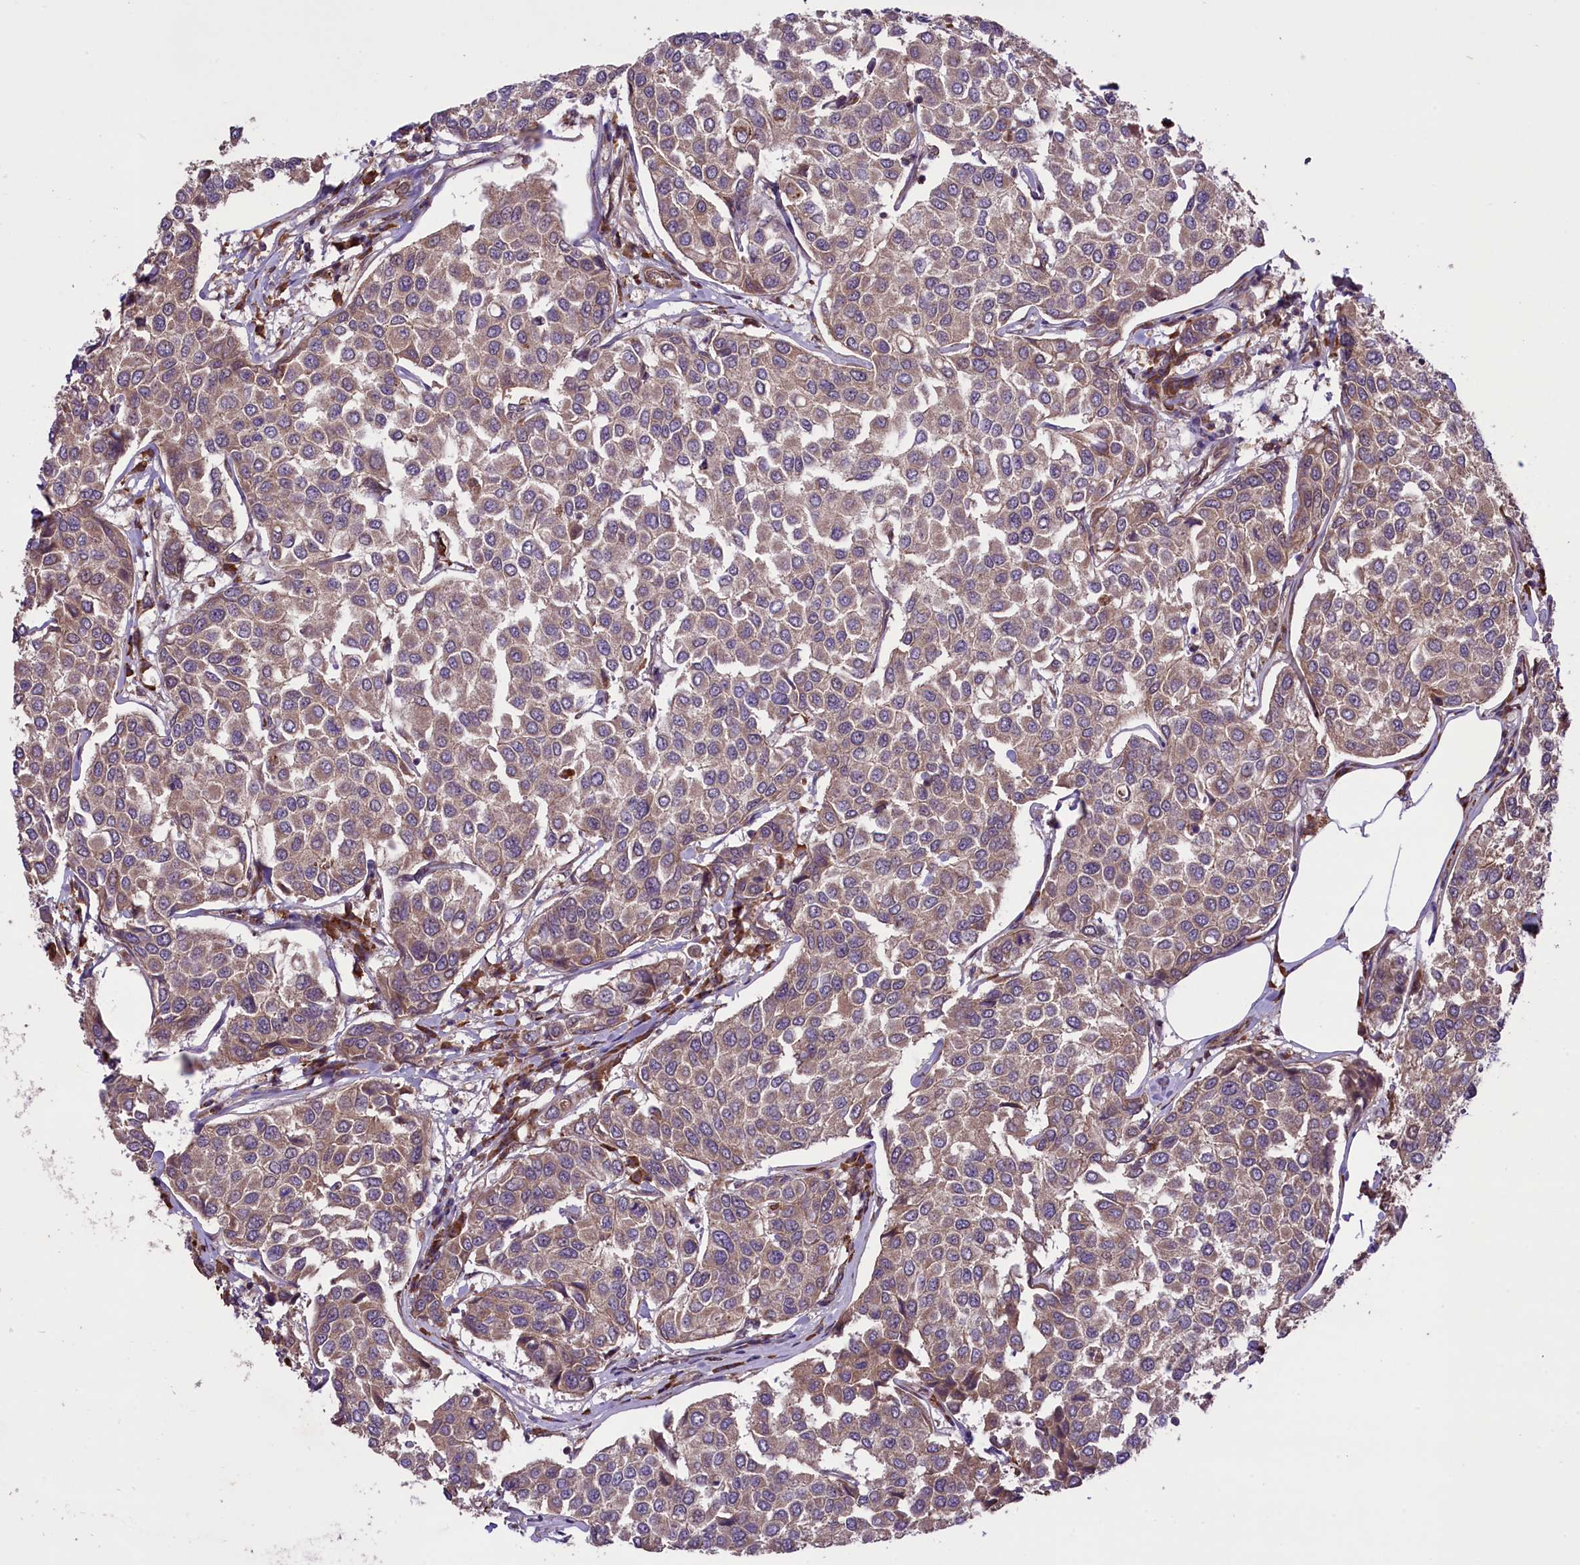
{"staining": {"intensity": "weak", "quantity": ">75%", "location": "cytoplasmic/membranous"}, "tissue": "breast cancer", "cell_type": "Tumor cells", "image_type": "cancer", "snomed": [{"axis": "morphology", "description": "Duct carcinoma"}, {"axis": "topography", "description": "Breast"}], "caption": "Tumor cells exhibit low levels of weak cytoplasmic/membranous positivity in approximately >75% of cells in human breast infiltrating ductal carcinoma.", "gene": "HDAC5", "patient": {"sex": "female", "age": 55}}